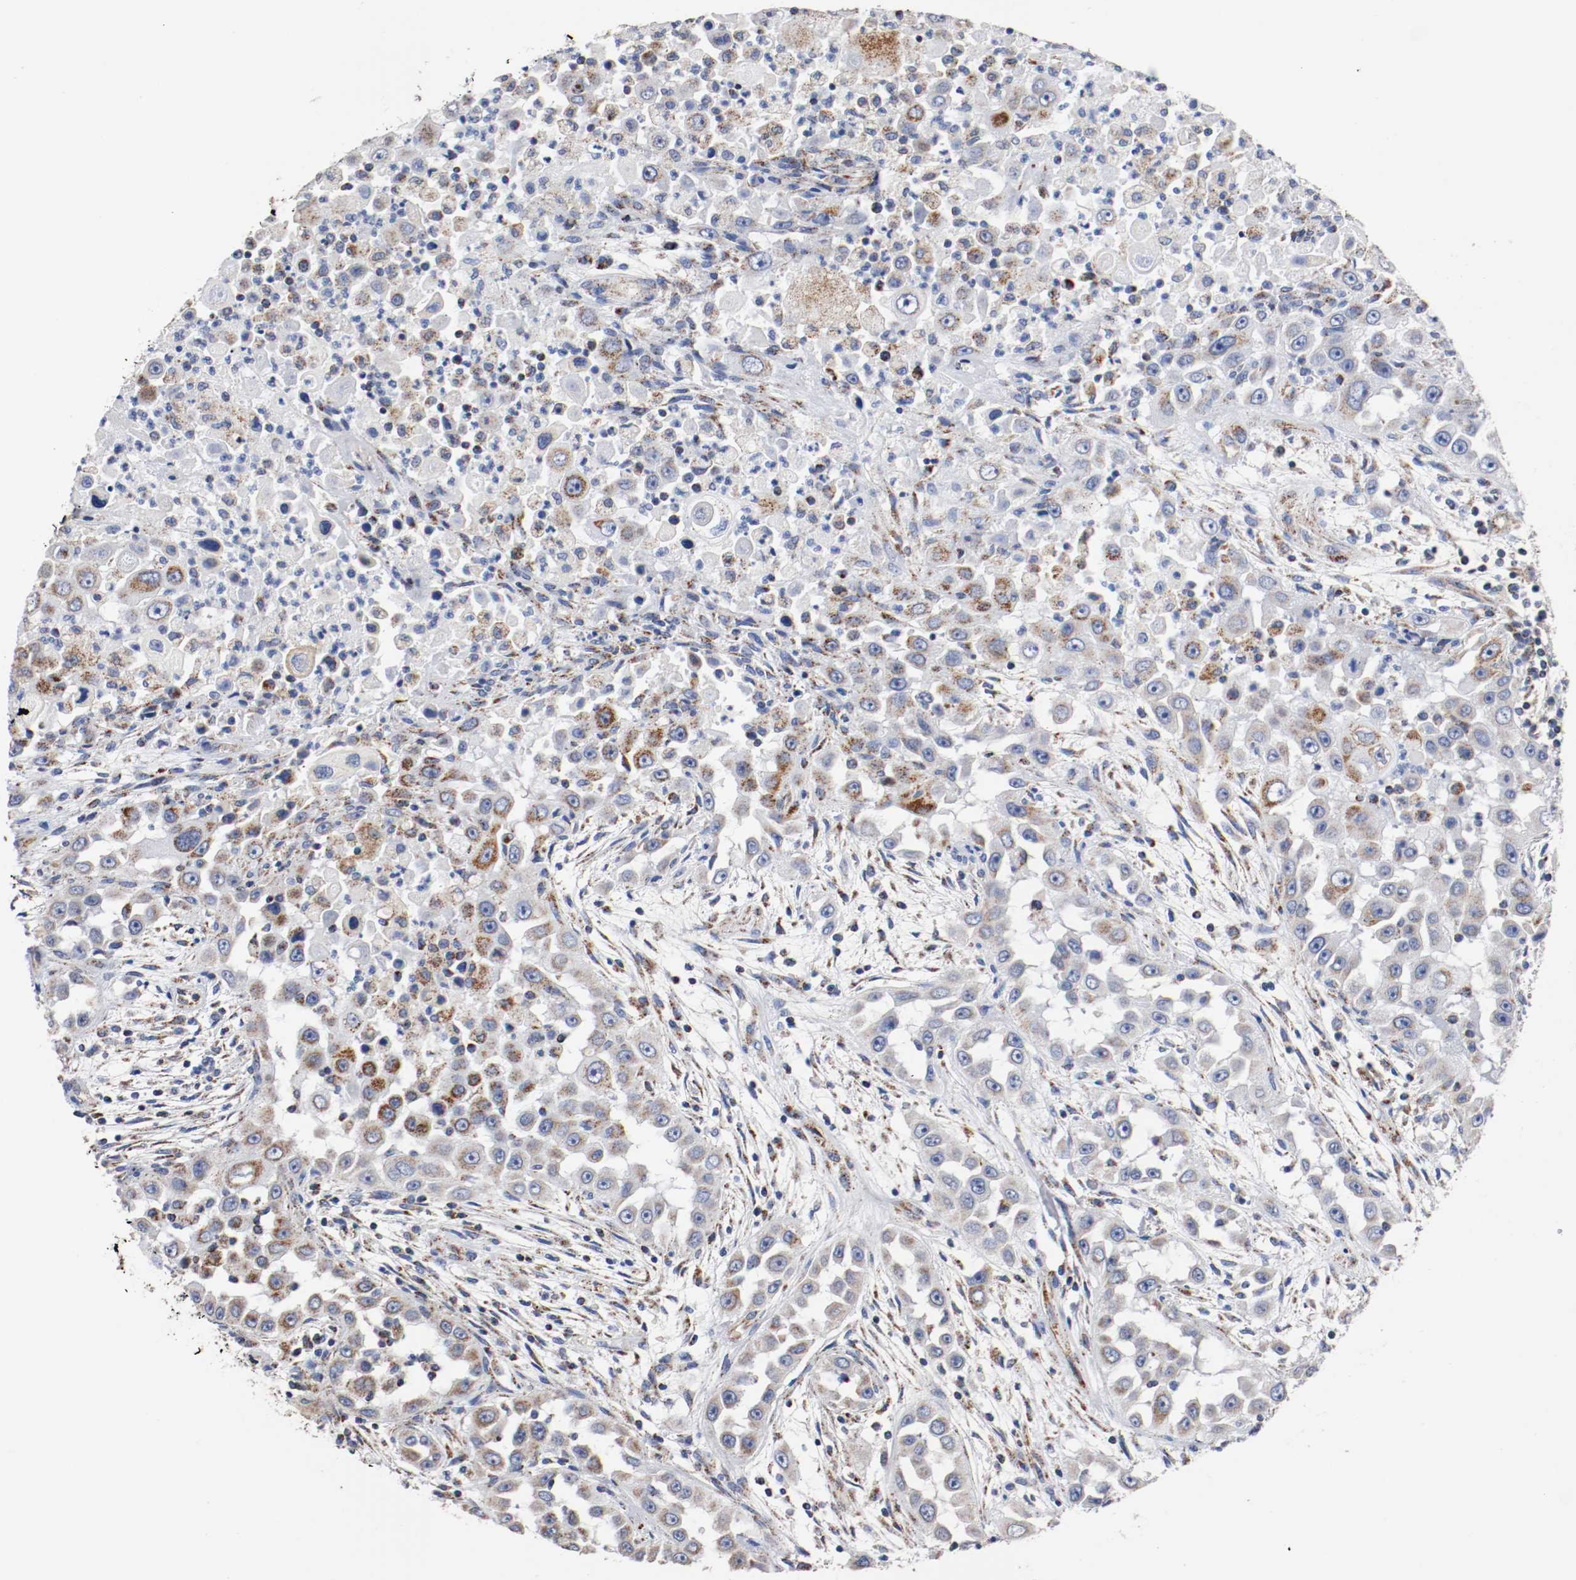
{"staining": {"intensity": "moderate", "quantity": "25%-75%", "location": "cytoplasmic/membranous"}, "tissue": "head and neck cancer", "cell_type": "Tumor cells", "image_type": "cancer", "snomed": [{"axis": "morphology", "description": "Carcinoma, NOS"}, {"axis": "topography", "description": "Head-Neck"}], "caption": "DAB (3,3'-diaminobenzidine) immunohistochemical staining of human carcinoma (head and neck) reveals moderate cytoplasmic/membranous protein expression in approximately 25%-75% of tumor cells.", "gene": "TUBD1", "patient": {"sex": "male", "age": 87}}